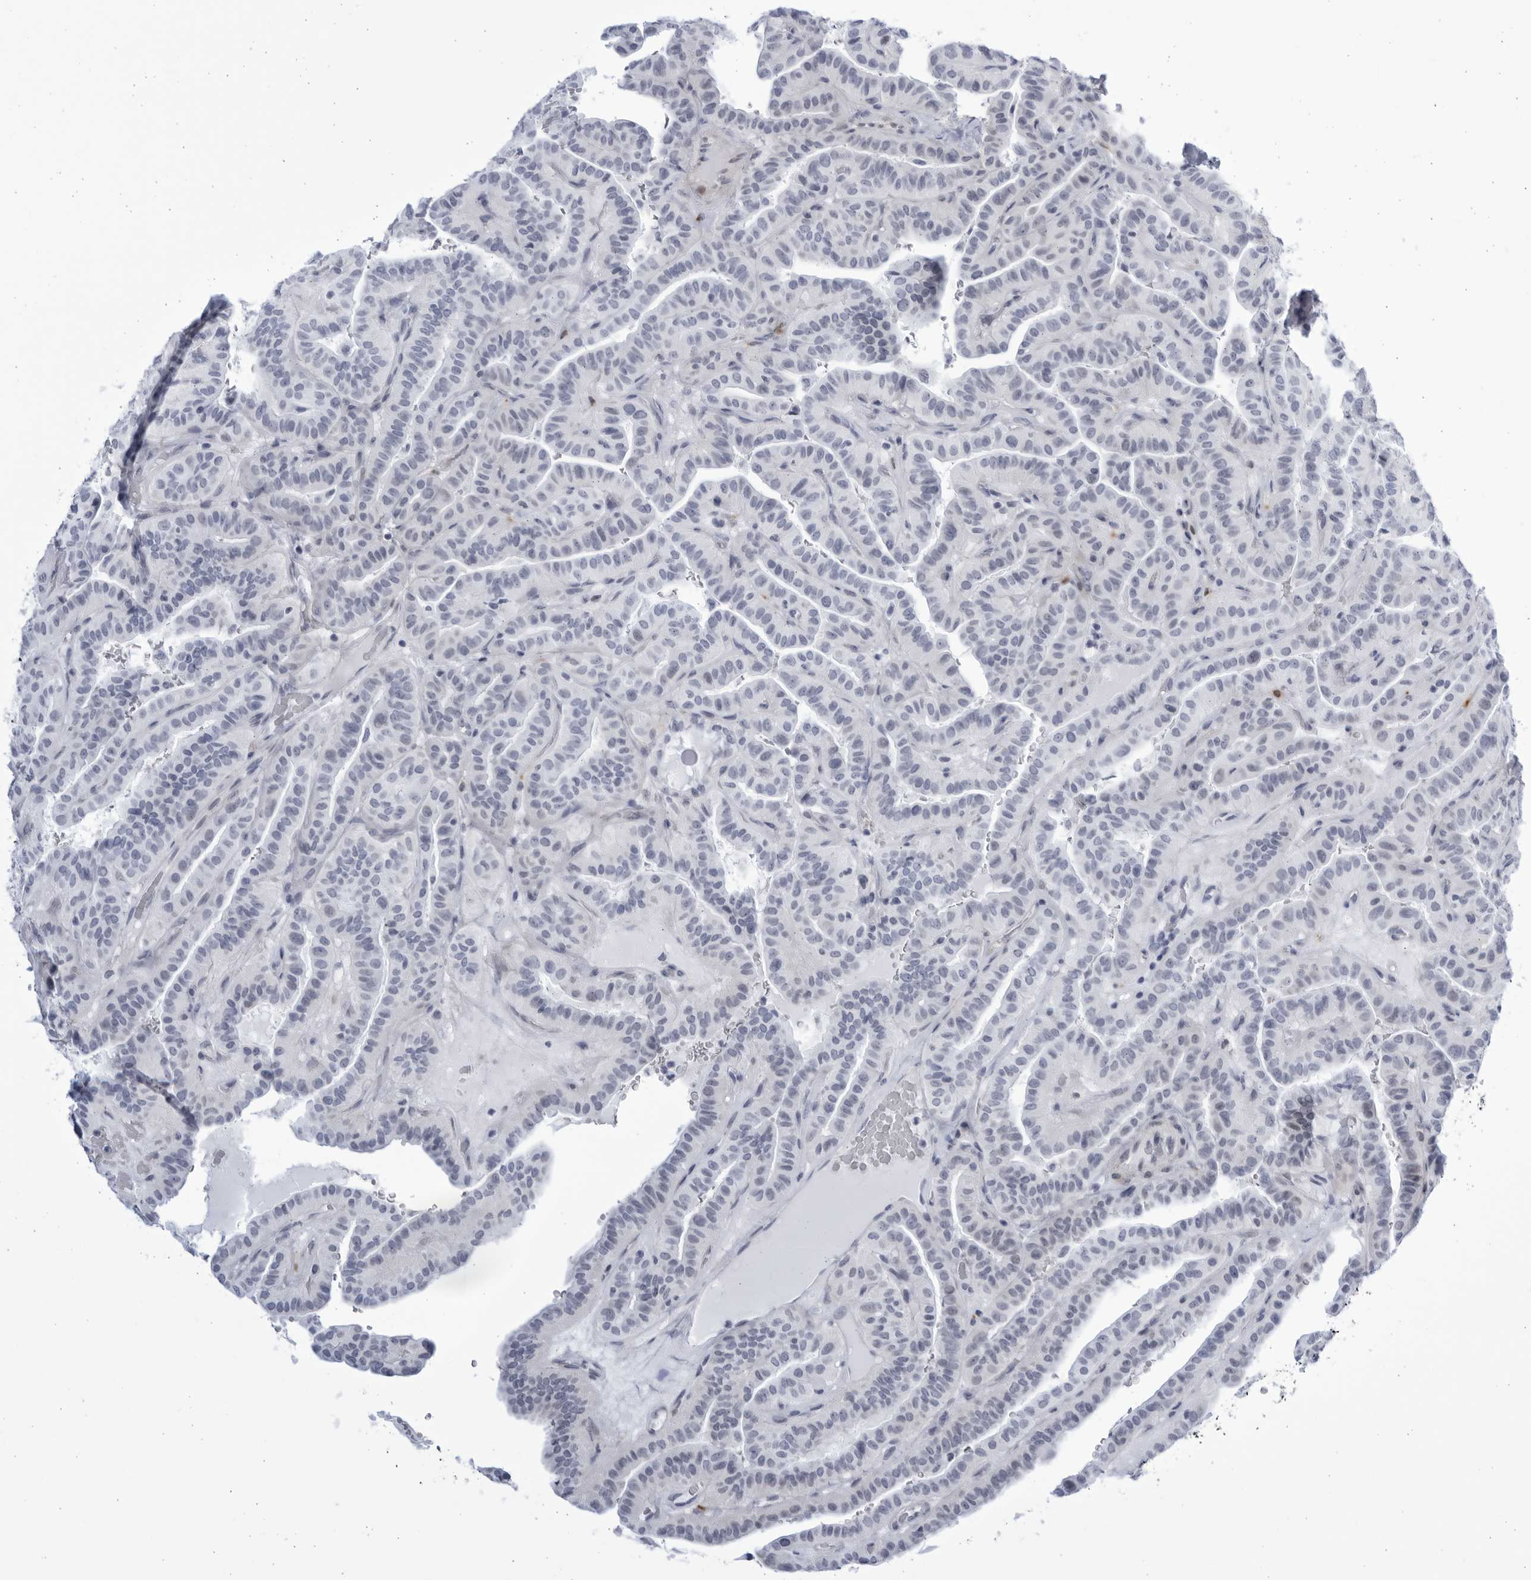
{"staining": {"intensity": "negative", "quantity": "none", "location": "none"}, "tissue": "thyroid cancer", "cell_type": "Tumor cells", "image_type": "cancer", "snomed": [{"axis": "morphology", "description": "Papillary adenocarcinoma, NOS"}, {"axis": "topography", "description": "Thyroid gland"}], "caption": "The immunohistochemistry (IHC) image has no significant positivity in tumor cells of thyroid cancer (papillary adenocarcinoma) tissue.", "gene": "CCDC181", "patient": {"sex": "male", "age": 77}}